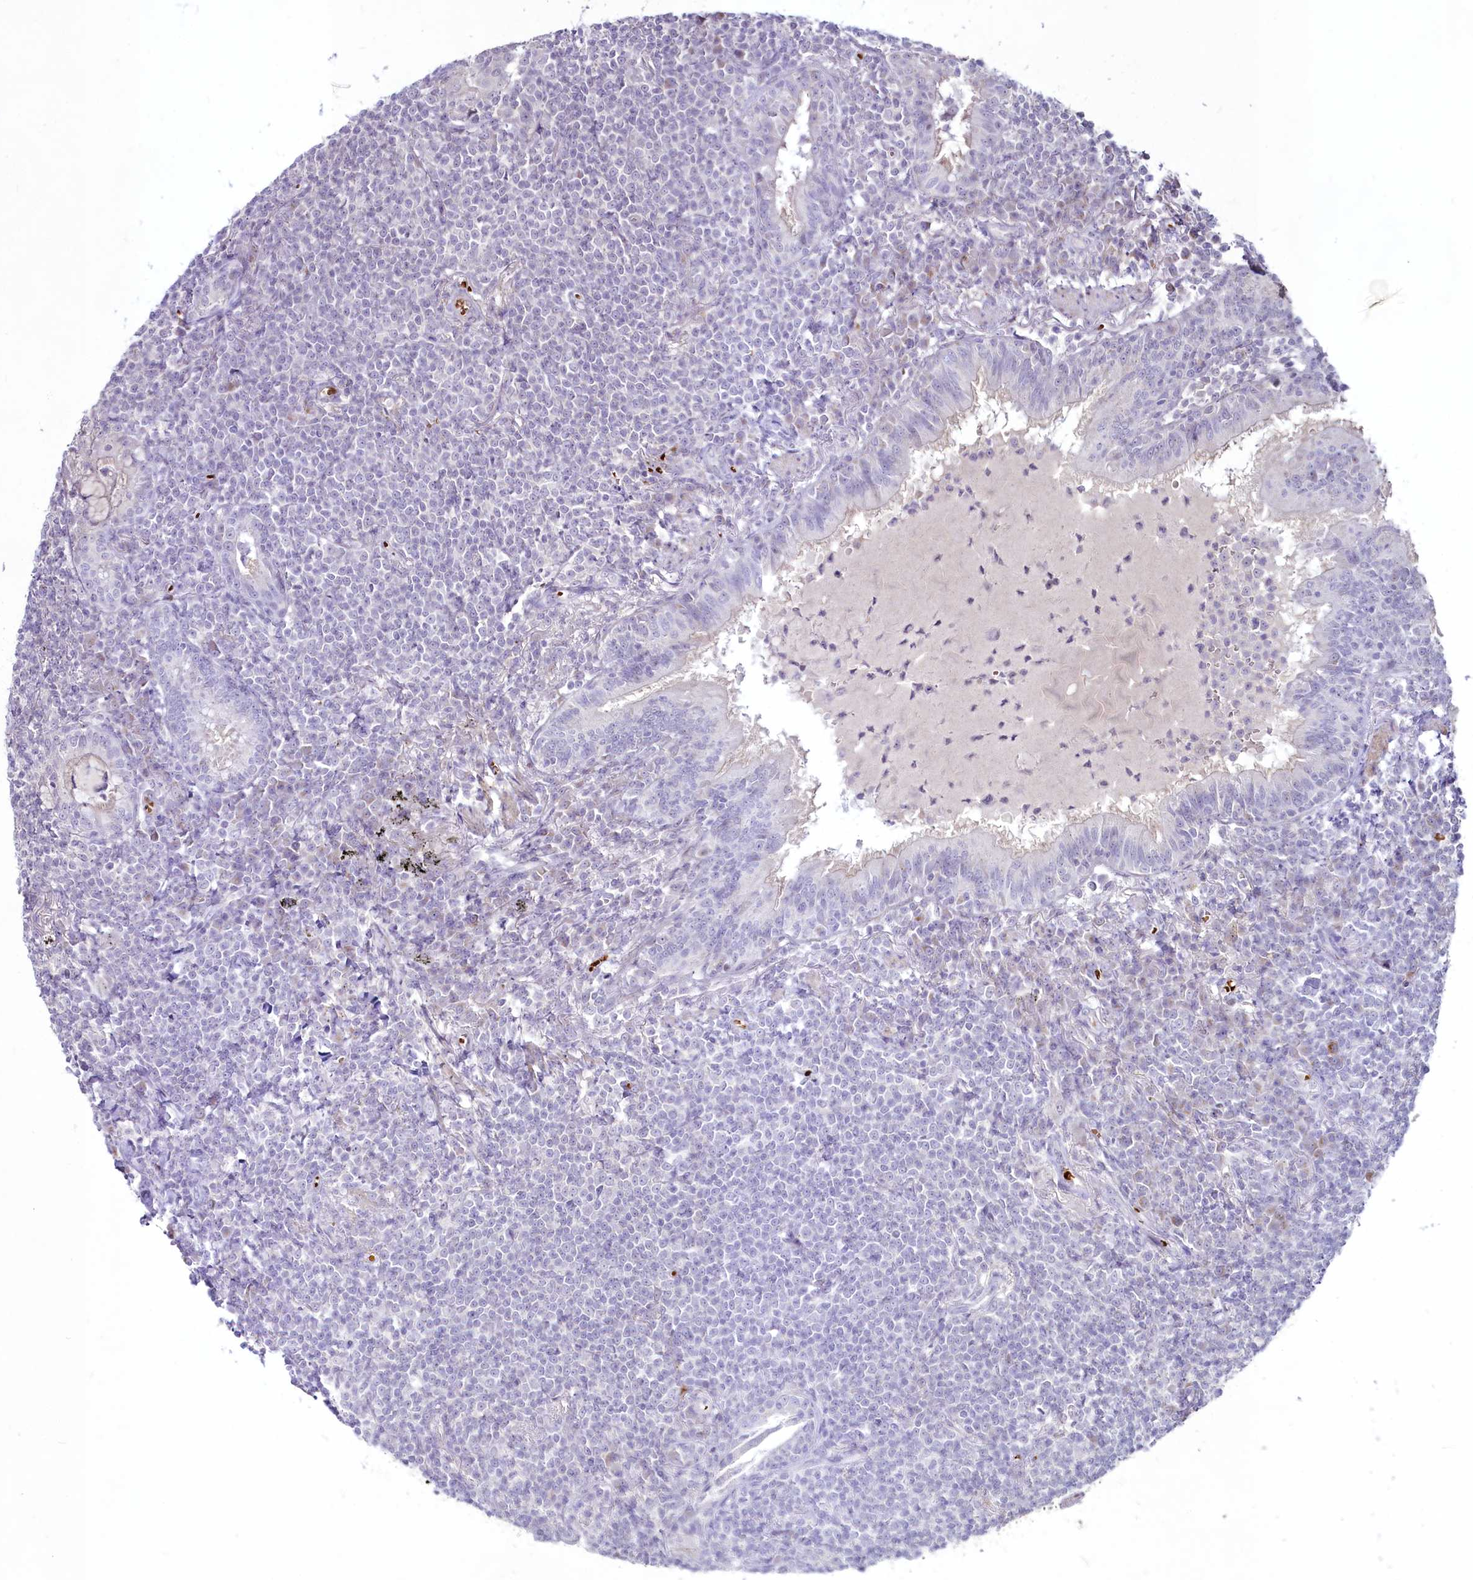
{"staining": {"intensity": "negative", "quantity": "none", "location": "none"}, "tissue": "lymphoma", "cell_type": "Tumor cells", "image_type": "cancer", "snomed": [{"axis": "morphology", "description": "Malignant lymphoma, non-Hodgkin's type, Low grade"}, {"axis": "topography", "description": "Lung"}], "caption": "The micrograph displays no staining of tumor cells in lymphoma.", "gene": "SUSD3", "patient": {"sex": "female", "age": 71}}